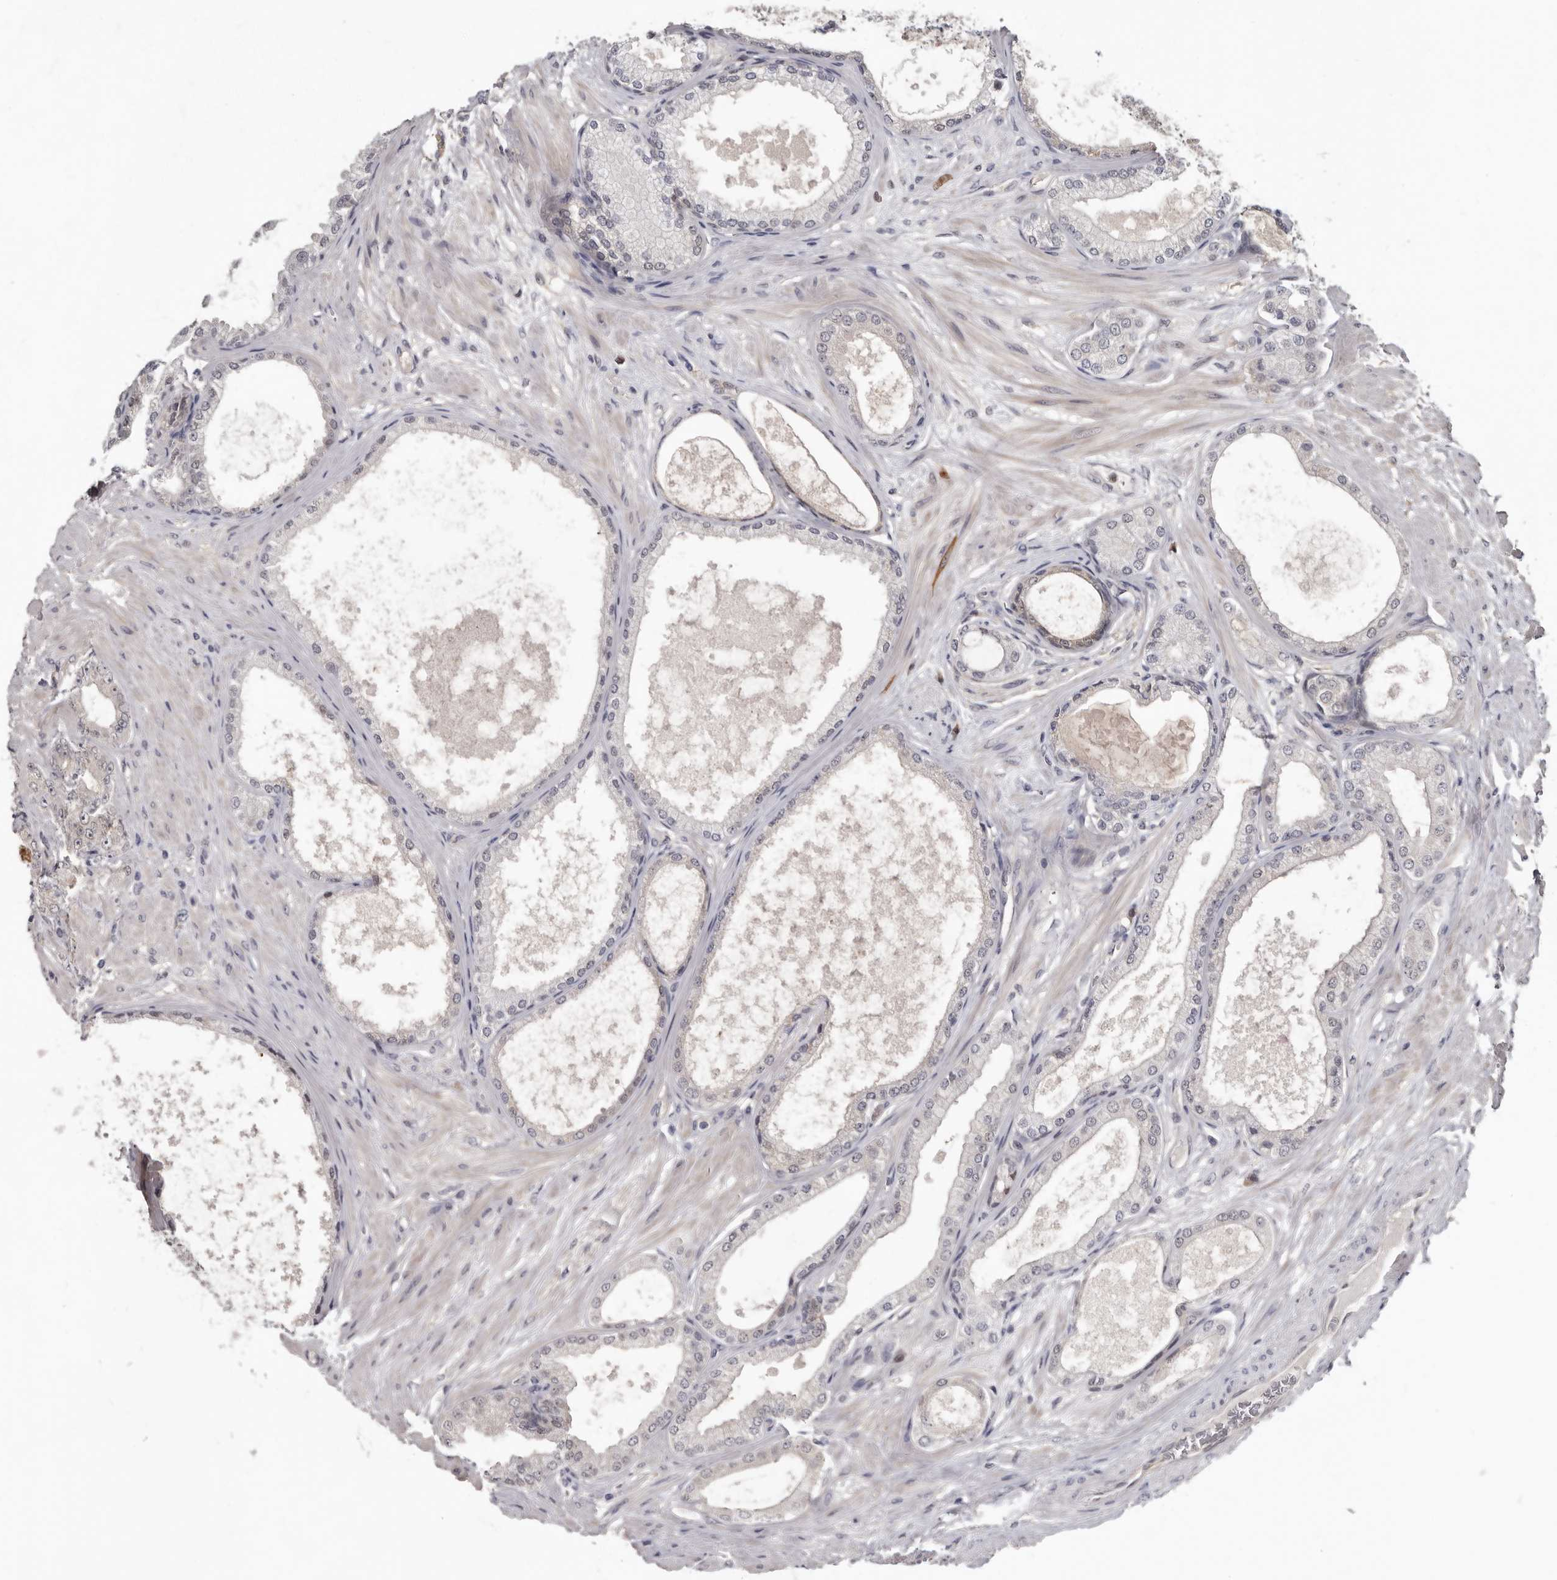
{"staining": {"intensity": "negative", "quantity": "none", "location": "none"}, "tissue": "prostate cancer", "cell_type": "Tumor cells", "image_type": "cancer", "snomed": [{"axis": "morphology", "description": "Adenocarcinoma, Low grade"}, {"axis": "topography", "description": "Prostate"}], "caption": "Immunohistochemistry (IHC) histopathology image of neoplastic tissue: human prostate low-grade adenocarcinoma stained with DAB exhibits no significant protein staining in tumor cells.", "gene": "RBKS", "patient": {"sex": "male", "age": 63}}